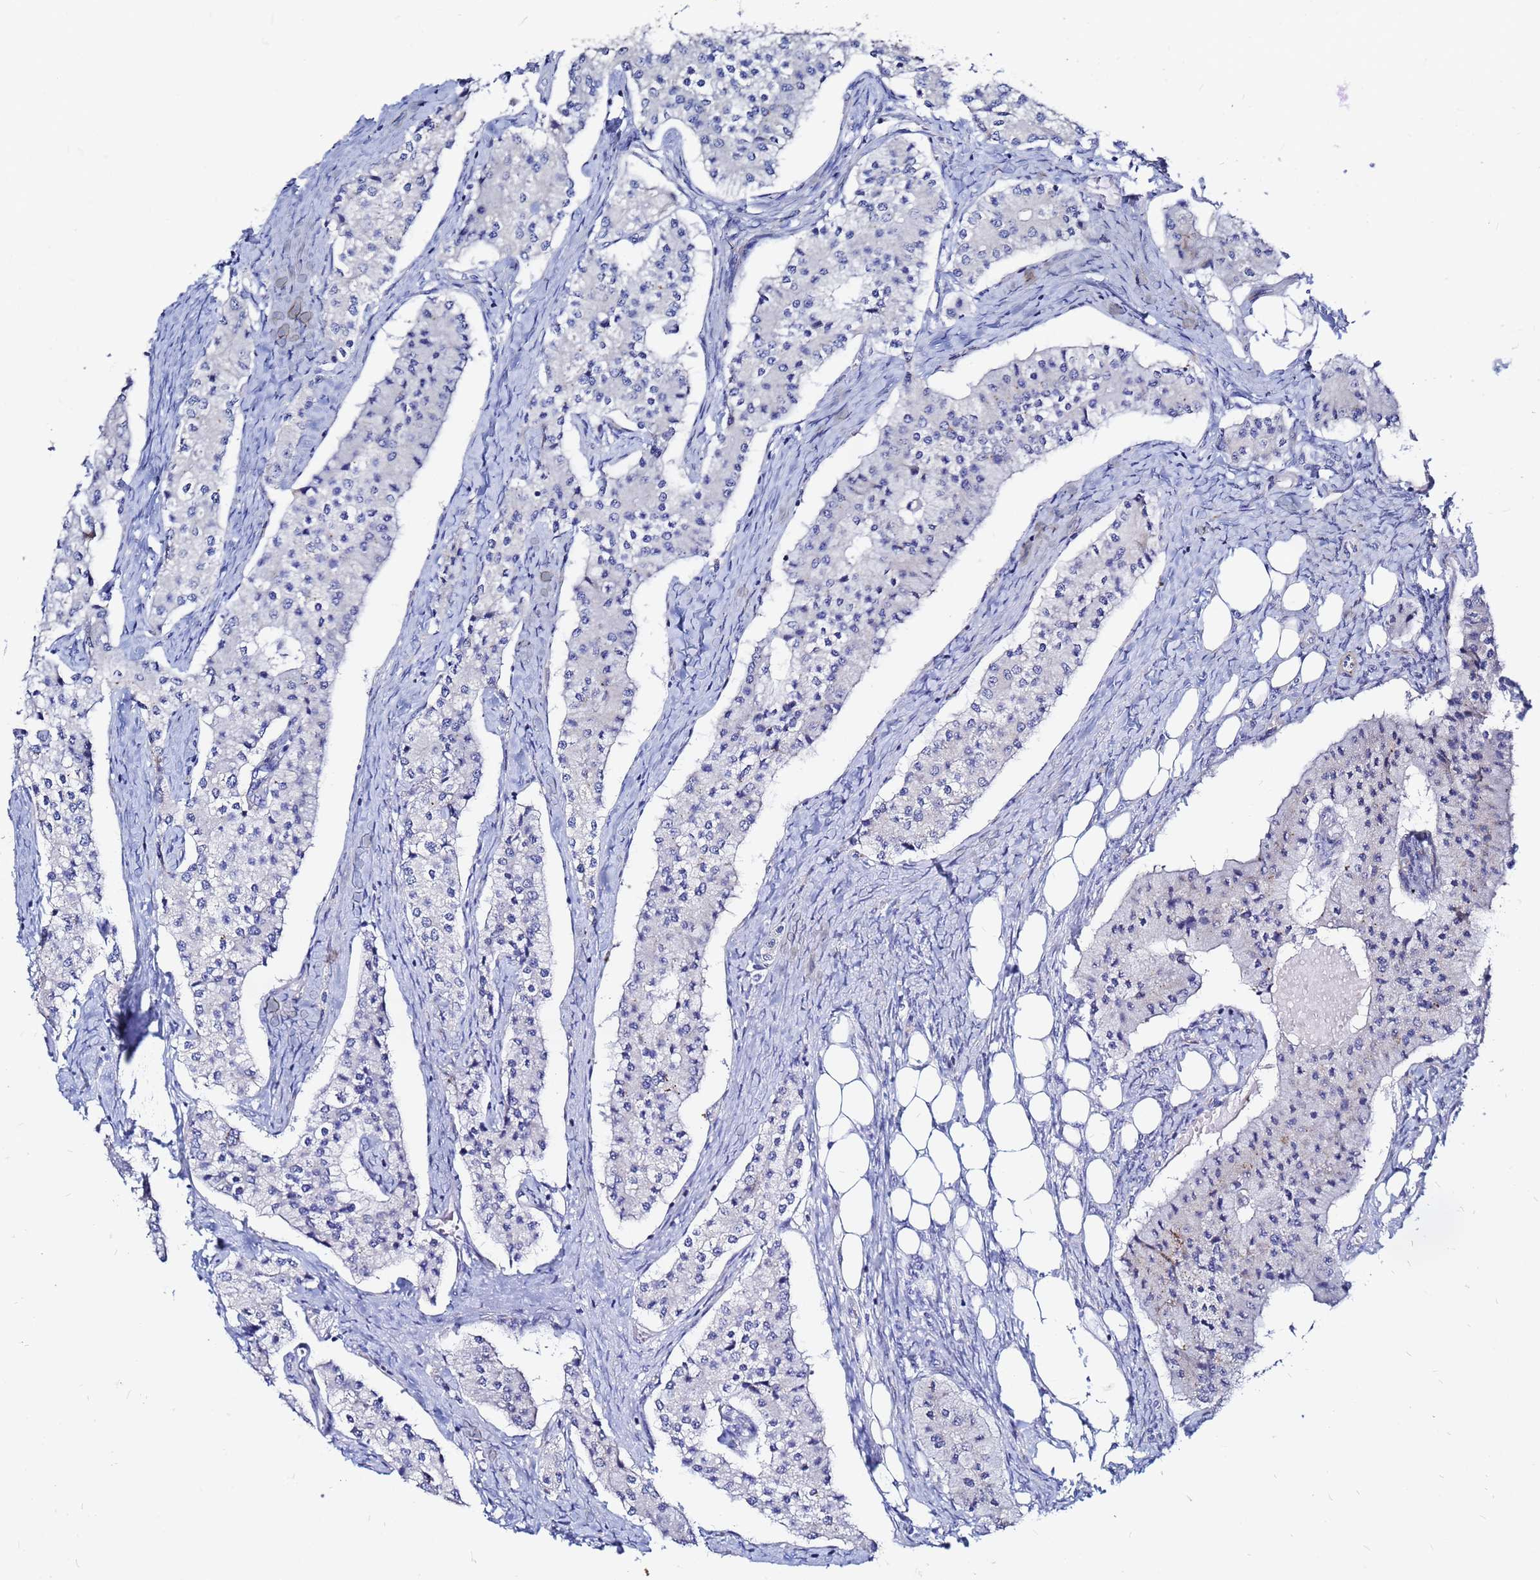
{"staining": {"intensity": "negative", "quantity": "none", "location": "none"}, "tissue": "carcinoid", "cell_type": "Tumor cells", "image_type": "cancer", "snomed": [{"axis": "morphology", "description": "Carcinoid, malignant, NOS"}, {"axis": "topography", "description": "Colon"}], "caption": "Immunohistochemical staining of human malignant carcinoid shows no significant staining in tumor cells.", "gene": "TUBA8", "patient": {"sex": "female", "age": 52}}